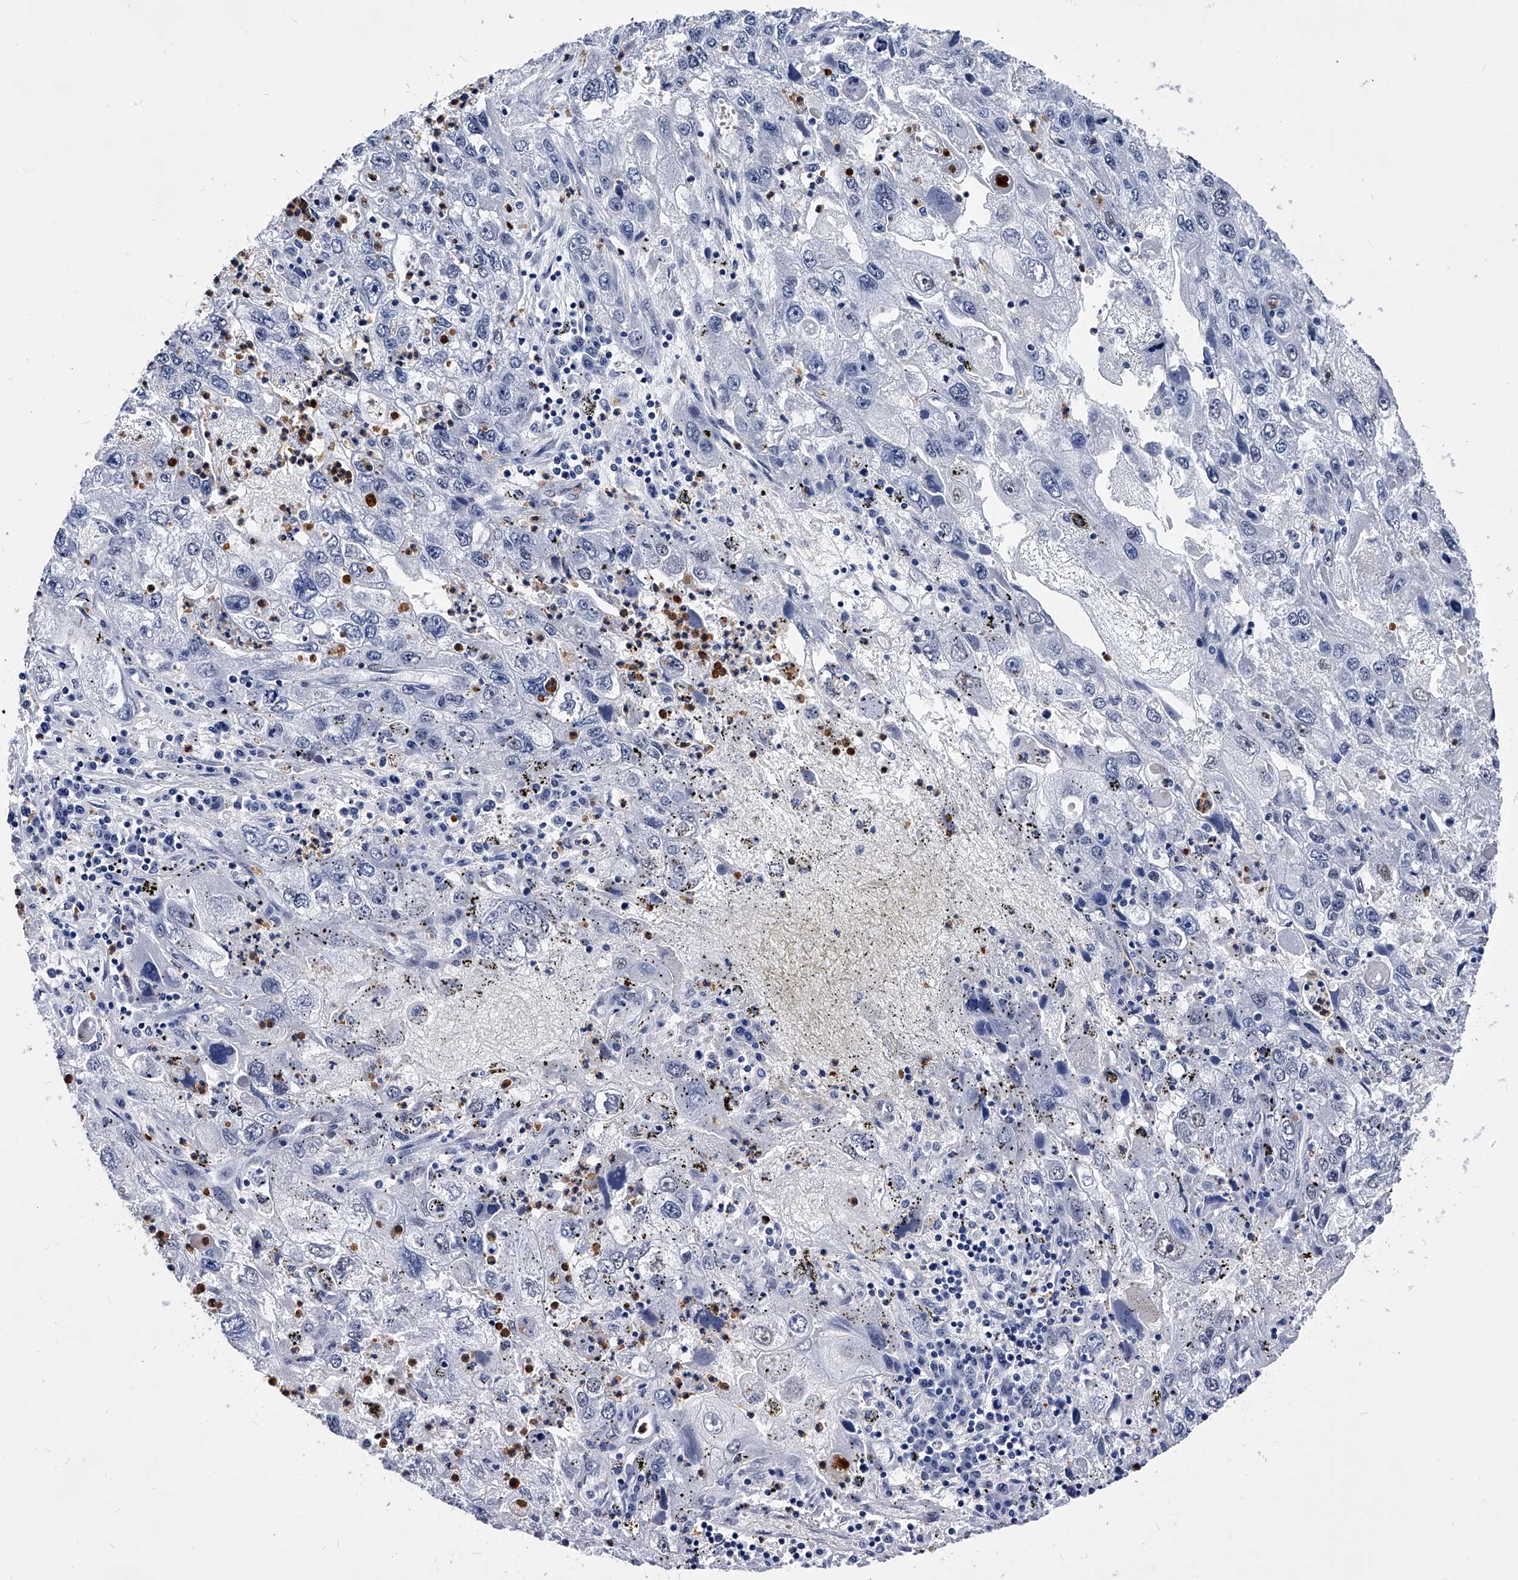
{"staining": {"intensity": "negative", "quantity": "none", "location": "none"}, "tissue": "endometrial cancer", "cell_type": "Tumor cells", "image_type": "cancer", "snomed": [{"axis": "morphology", "description": "Adenocarcinoma, NOS"}, {"axis": "topography", "description": "Endometrium"}], "caption": "IHC of adenocarcinoma (endometrial) displays no staining in tumor cells. (Brightfield microscopy of DAB (3,3'-diaminobenzidine) IHC at high magnification).", "gene": "TESK2", "patient": {"sex": "female", "age": 49}}